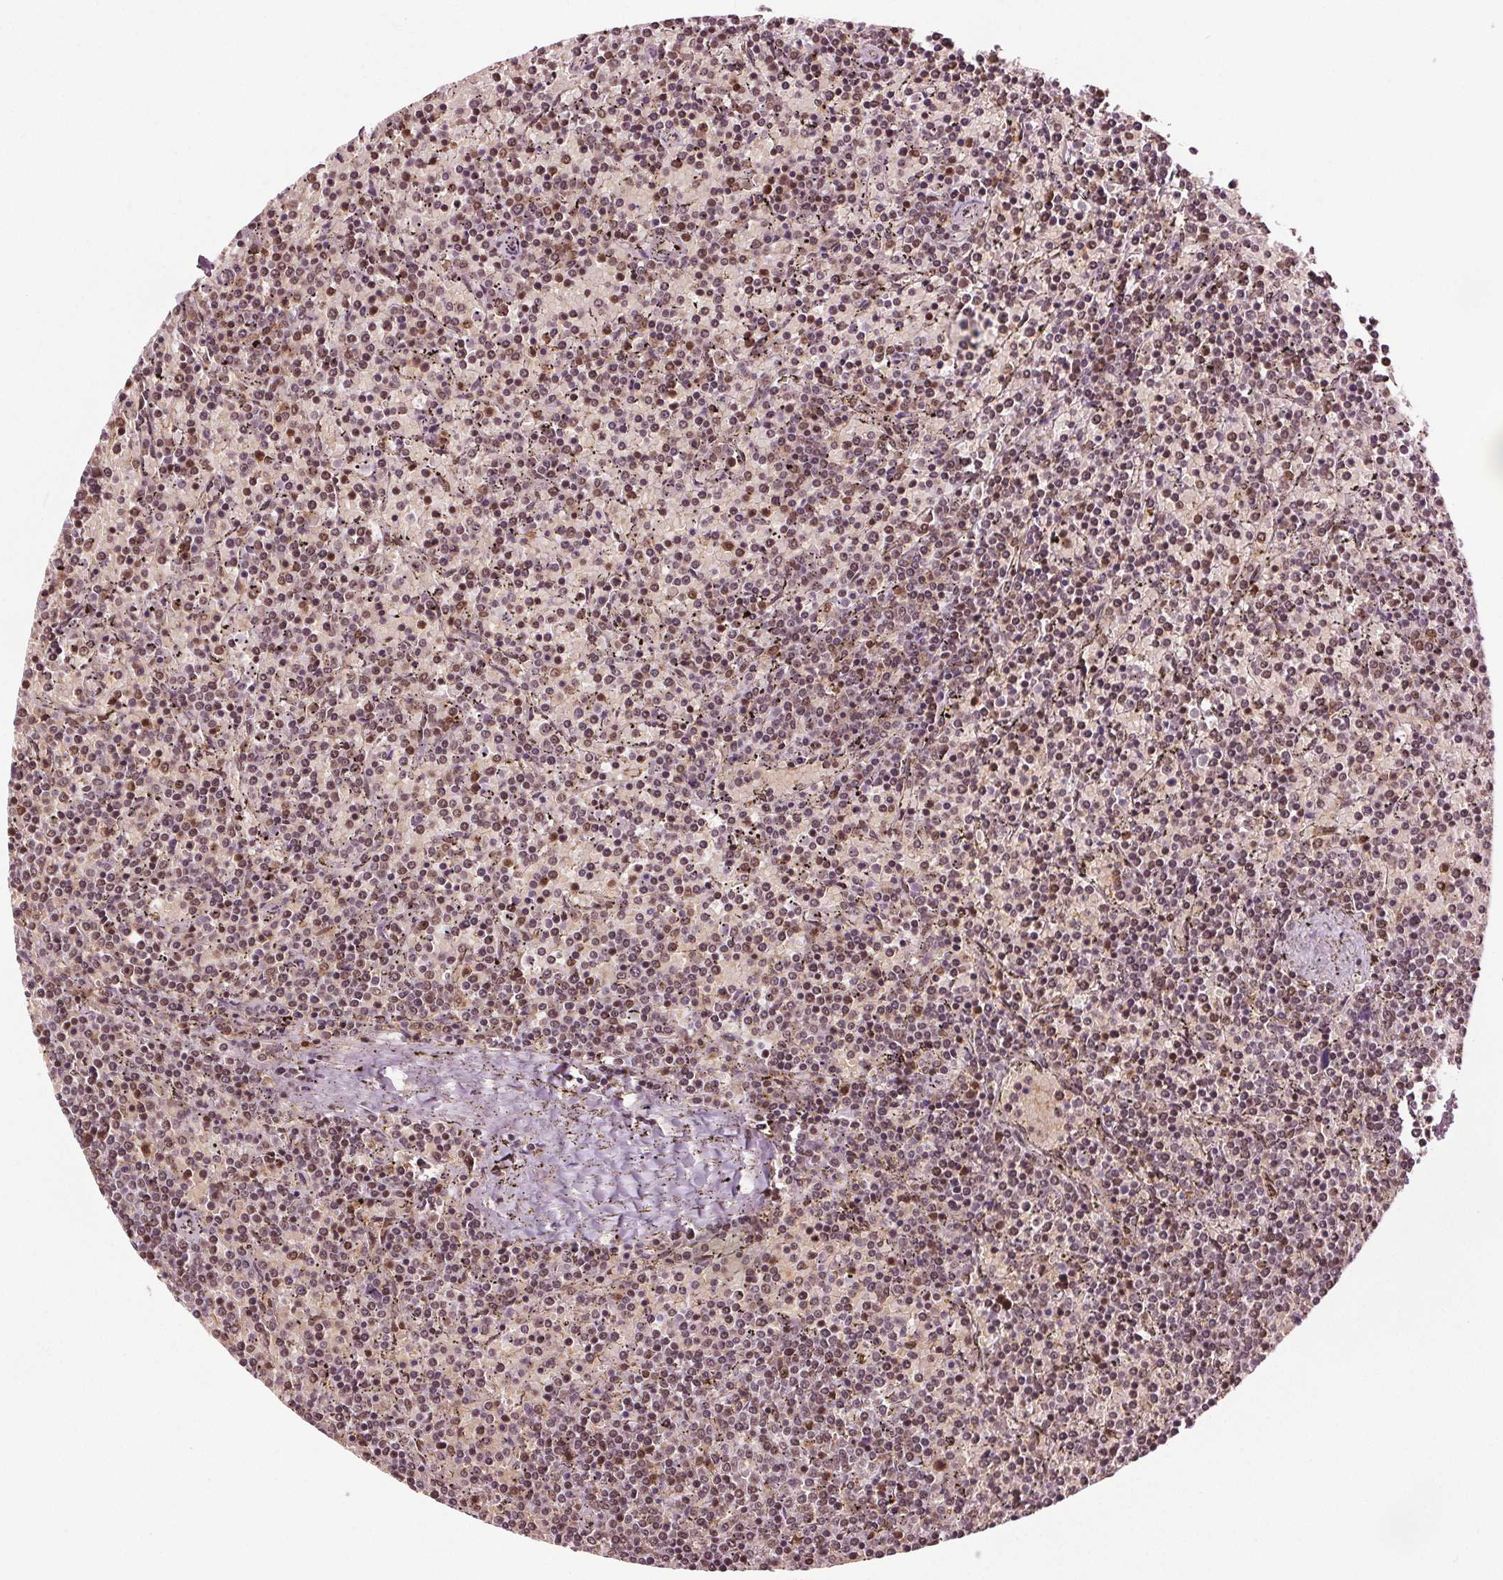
{"staining": {"intensity": "moderate", "quantity": ">75%", "location": "nuclear"}, "tissue": "lymphoma", "cell_type": "Tumor cells", "image_type": "cancer", "snomed": [{"axis": "morphology", "description": "Malignant lymphoma, non-Hodgkin's type, Low grade"}, {"axis": "topography", "description": "Spleen"}], "caption": "This photomicrograph displays low-grade malignant lymphoma, non-Hodgkin's type stained with immunohistochemistry (IHC) to label a protein in brown. The nuclear of tumor cells show moderate positivity for the protein. Nuclei are counter-stained blue.", "gene": "IWS1", "patient": {"sex": "female", "age": 77}}